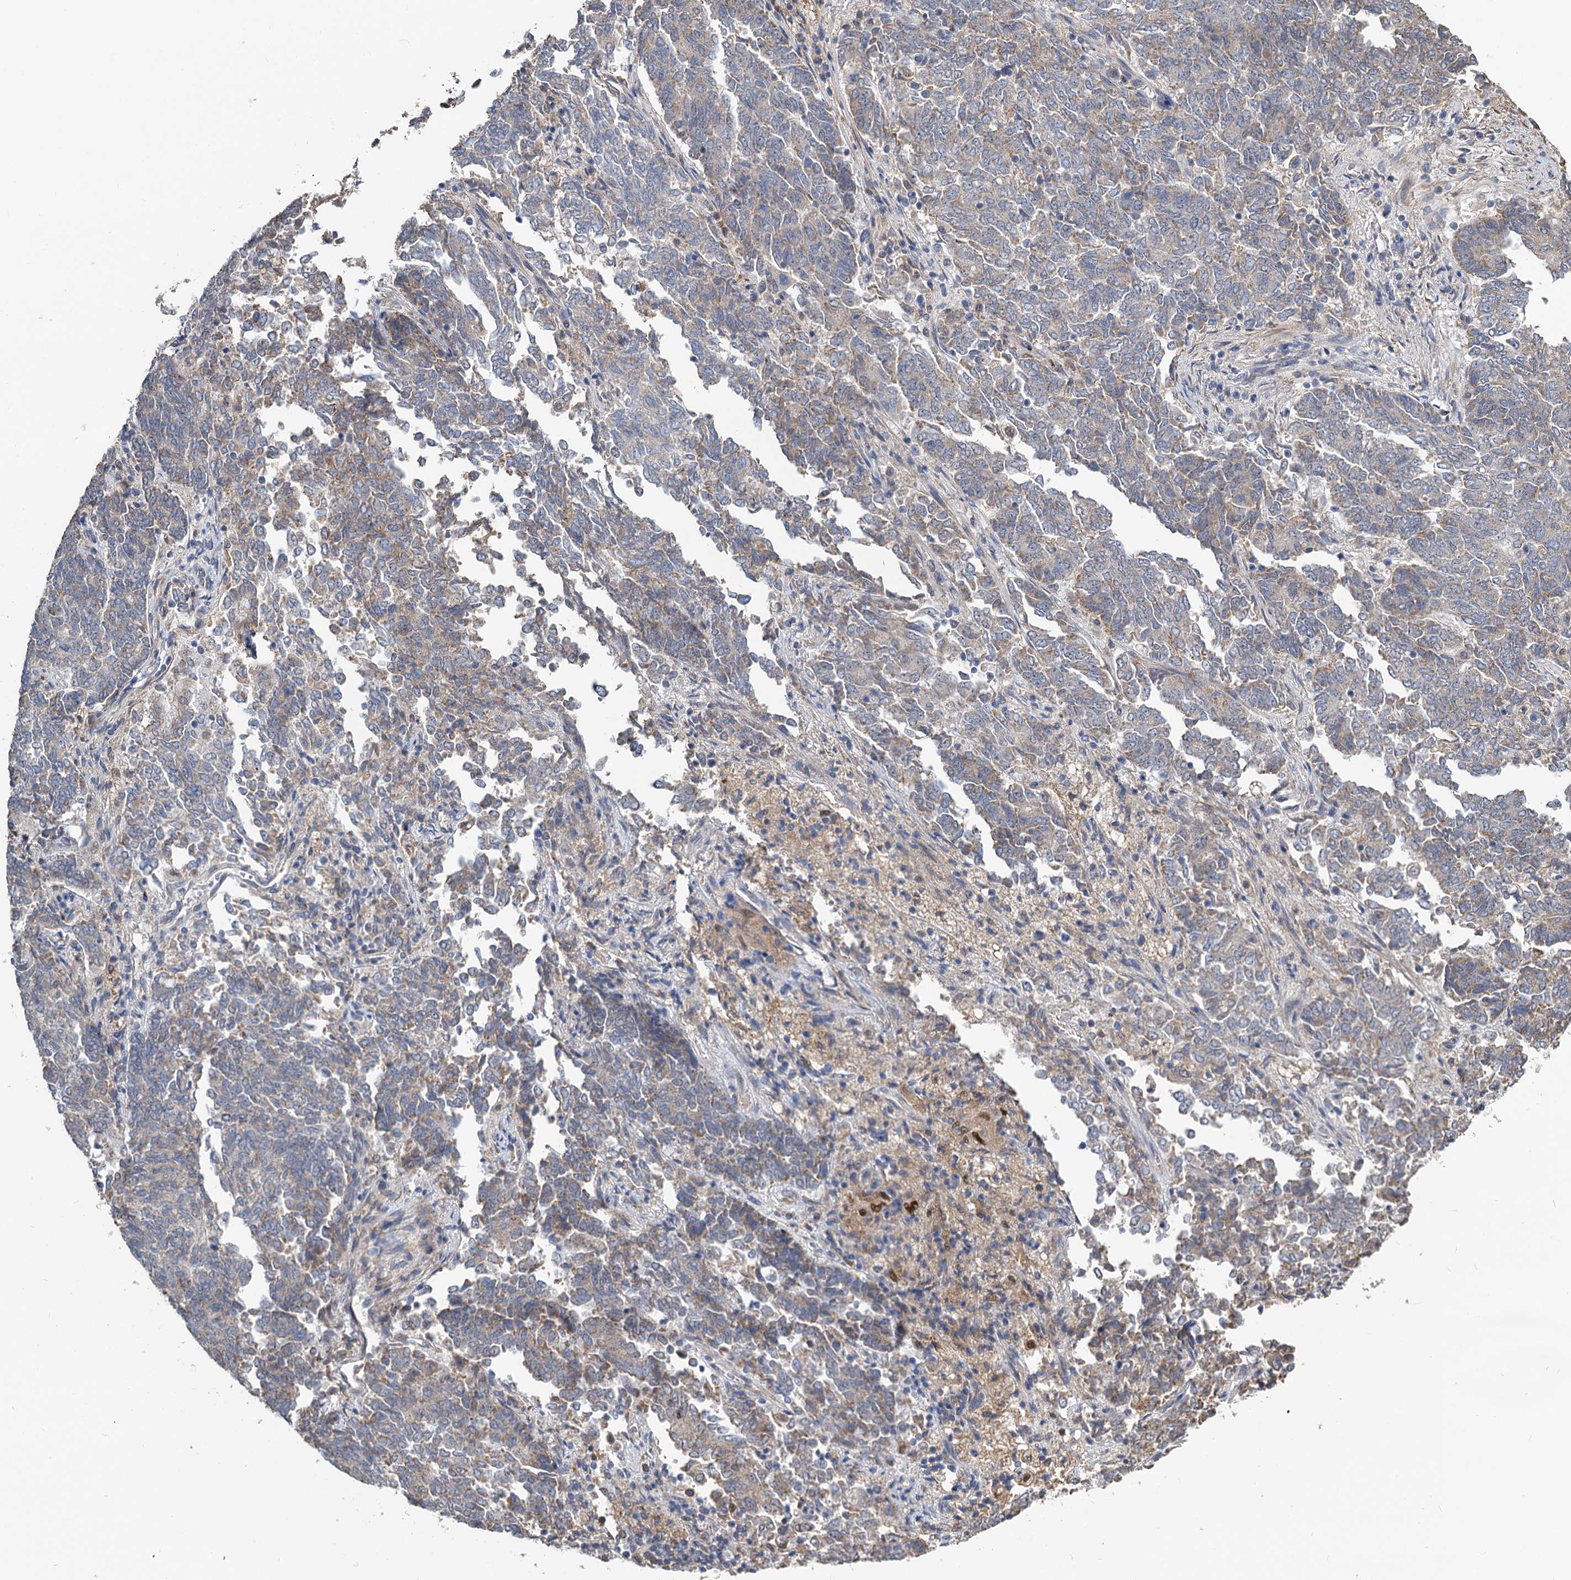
{"staining": {"intensity": "weak", "quantity": "<25%", "location": "cytoplasmic/membranous"}, "tissue": "endometrial cancer", "cell_type": "Tumor cells", "image_type": "cancer", "snomed": [{"axis": "morphology", "description": "Adenocarcinoma, NOS"}, {"axis": "topography", "description": "Endometrium"}], "caption": "Immunohistochemistry image of human endometrial cancer stained for a protein (brown), which shows no staining in tumor cells.", "gene": "ALKBH7", "patient": {"sex": "female", "age": 80}}